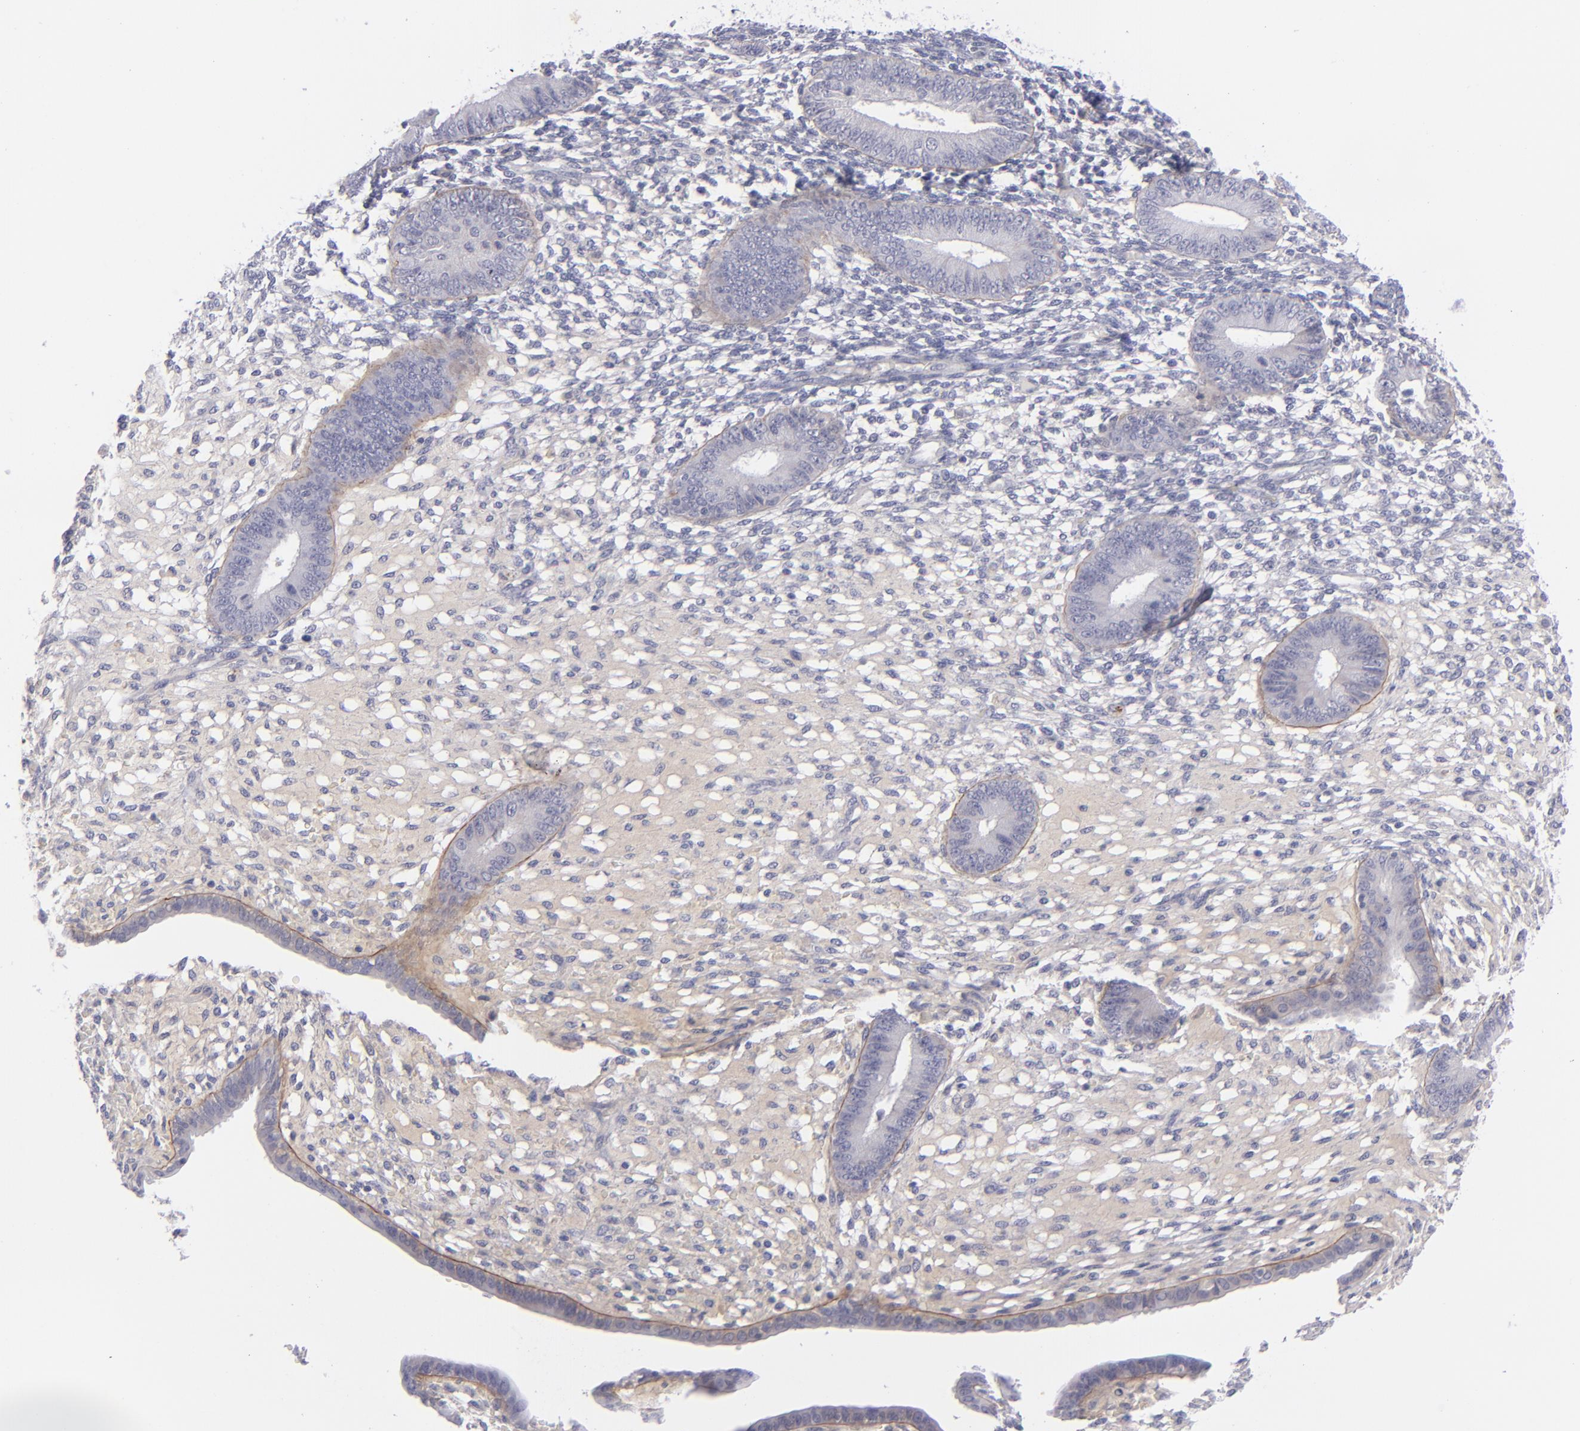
{"staining": {"intensity": "negative", "quantity": "none", "location": "none"}, "tissue": "endometrium", "cell_type": "Cells in endometrial stroma", "image_type": "normal", "snomed": [{"axis": "morphology", "description": "Normal tissue, NOS"}, {"axis": "topography", "description": "Endometrium"}], "caption": "The image displays no staining of cells in endometrial stroma in unremarkable endometrium.", "gene": "ITGB4", "patient": {"sex": "female", "age": 42}}